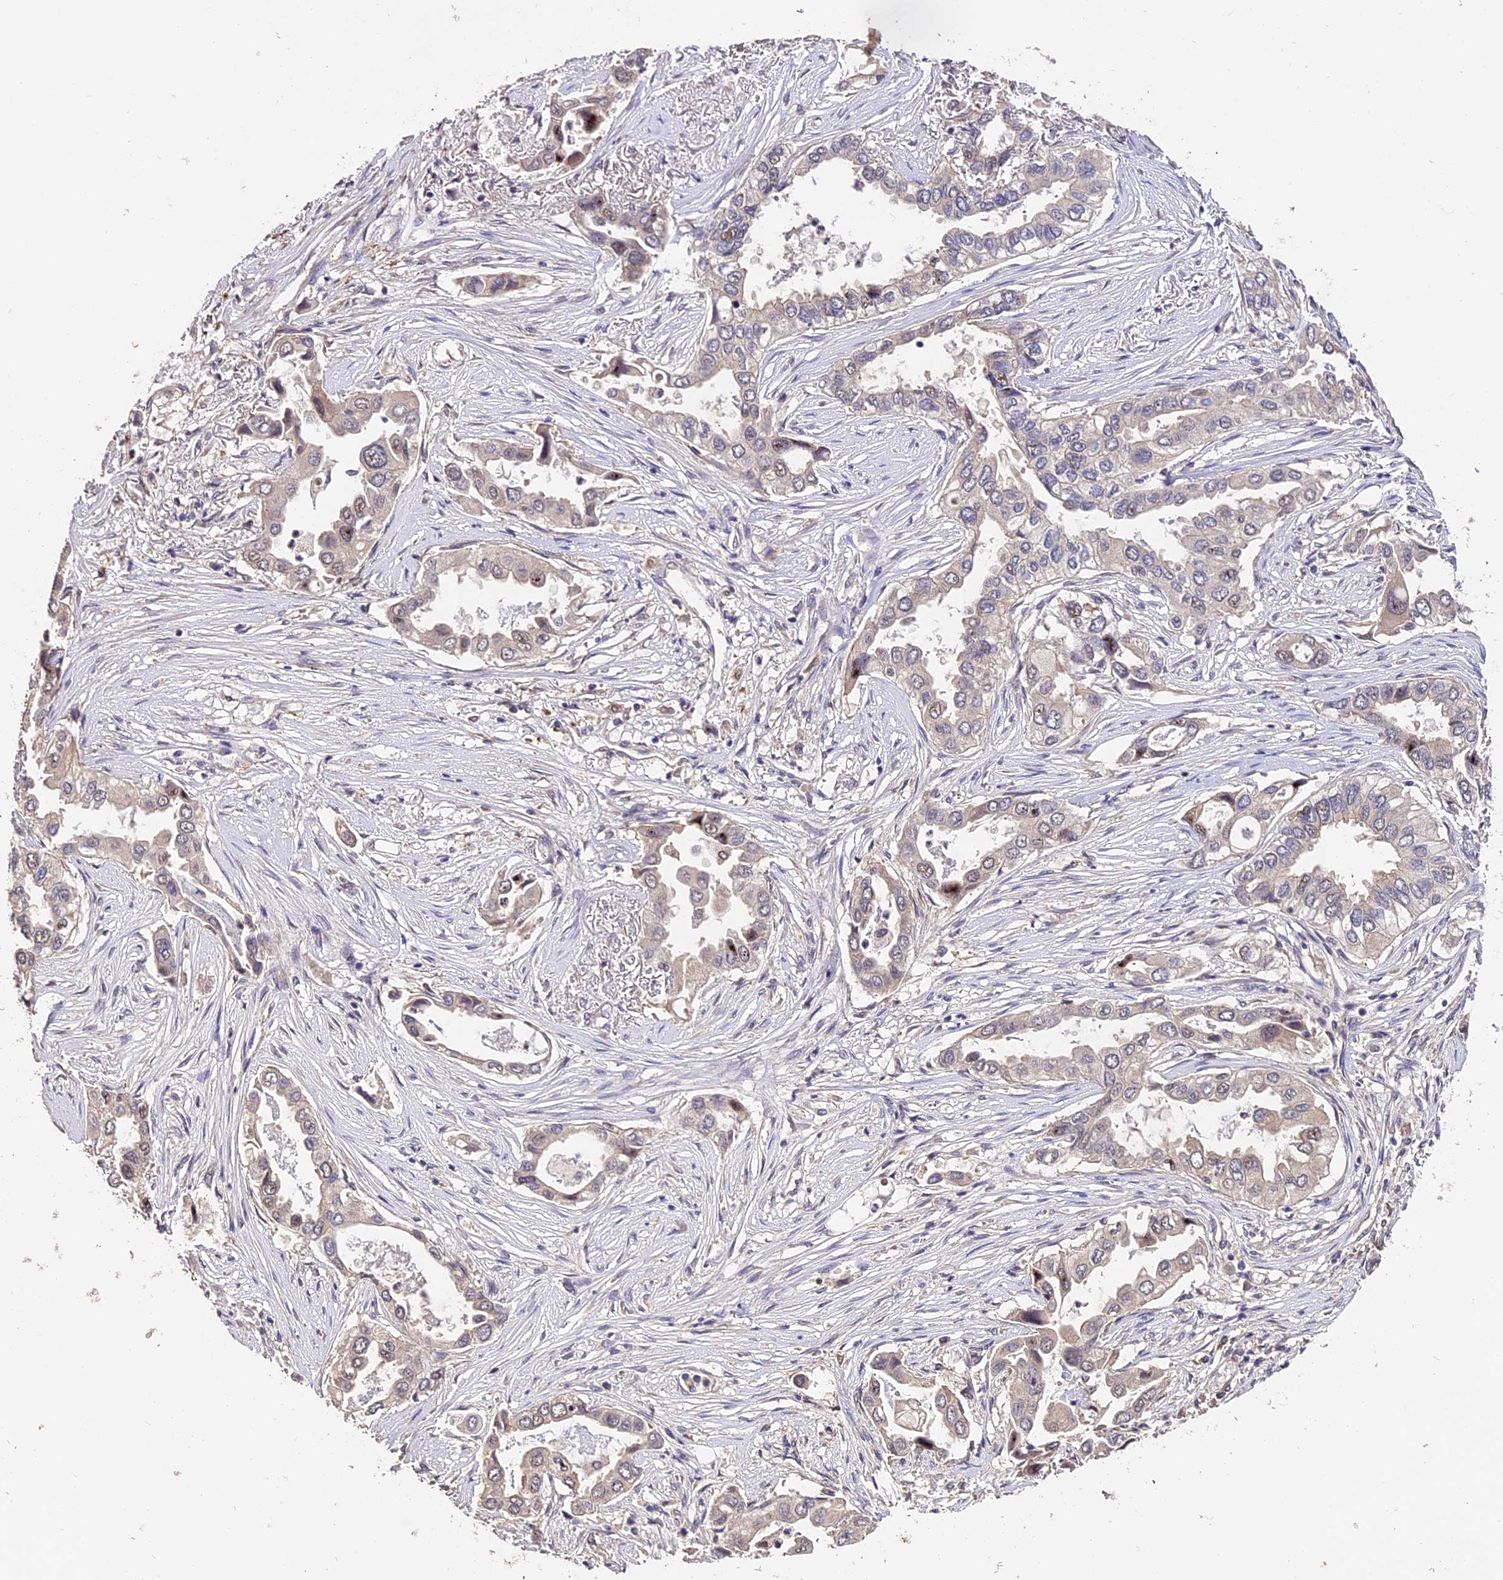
{"staining": {"intensity": "weak", "quantity": "<25%", "location": "cytoplasmic/membranous,nuclear"}, "tissue": "lung cancer", "cell_type": "Tumor cells", "image_type": "cancer", "snomed": [{"axis": "morphology", "description": "Adenocarcinoma, NOS"}, {"axis": "topography", "description": "Lung"}], "caption": "DAB immunohistochemical staining of human adenocarcinoma (lung) exhibits no significant staining in tumor cells.", "gene": "TRMT1", "patient": {"sex": "female", "age": 76}}